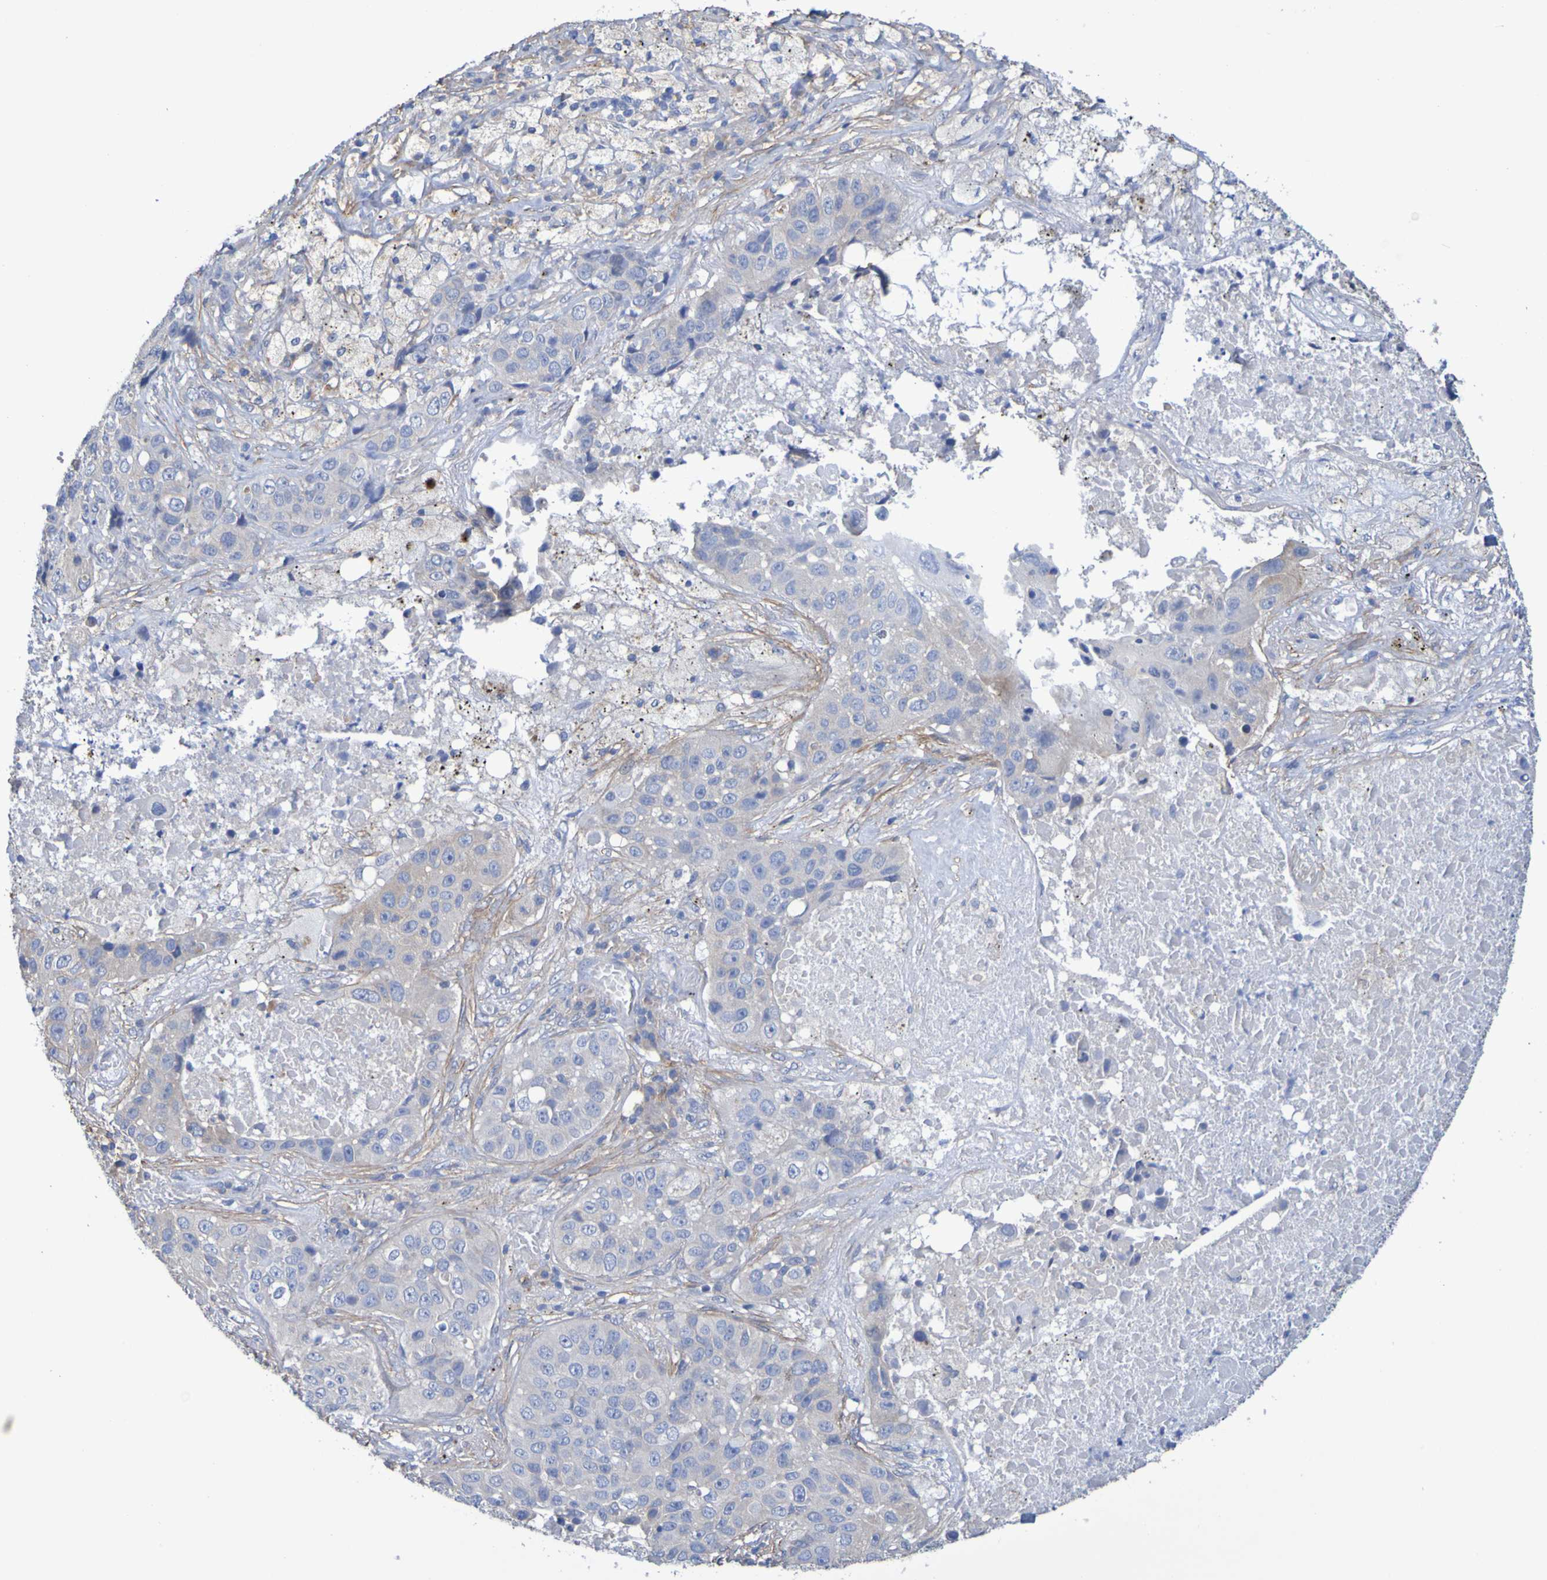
{"staining": {"intensity": "weak", "quantity": ">75%", "location": "cytoplasmic/membranous"}, "tissue": "lung cancer", "cell_type": "Tumor cells", "image_type": "cancer", "snomed": [{"axis": "morphology", "description": "Squamous cell carcinoma, NOS"}, {"axis": "topography", "description": "Lung"}], "caption": "Protein staining demonstrates weak cytoplasmic/membranous positivity in approximately >75% of tumor cells in lung cancer.", "gene": "SRPRB", "patient": {"sex": "male", "age": 57}}